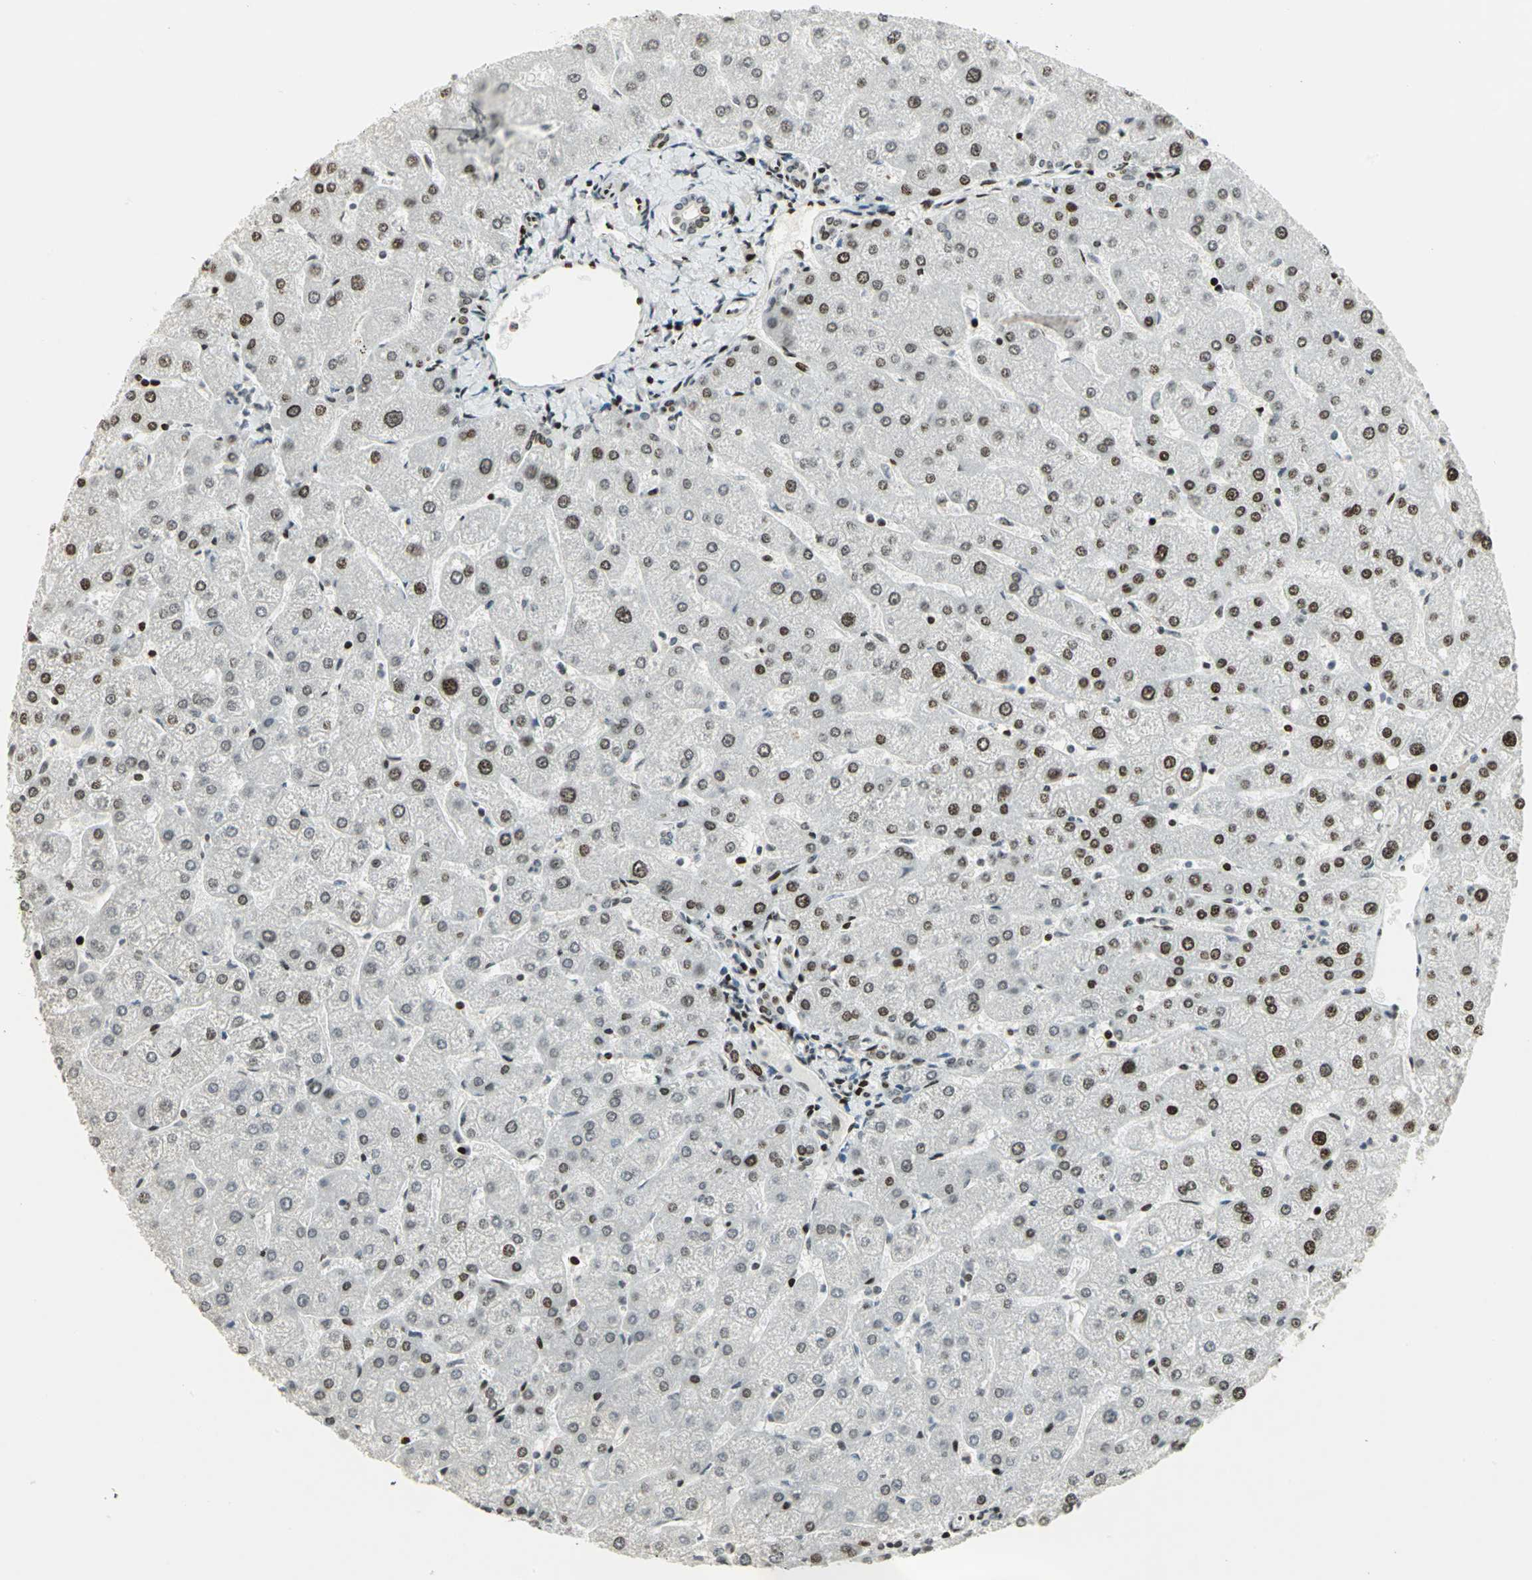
{"staining": {"intensity": "moderate", "quantity": "25%-75%", "location": "nuclear"}, "tissue": "liver", "cell_type": "Cholangiocytes", "image_type": "normal", "snomed": [{"axis": "morphology", "description": "Normal tissue, NOS"}, {"axis": "topography", "description": "Liver"}], "caption": "Normal liver displays moderate nuclear staining in about 25%-75% of cholangiocytes, visualized by immunohistochemistry.", "gene": "KDM1A", "patient": {"sex": "male", "age": 67}}